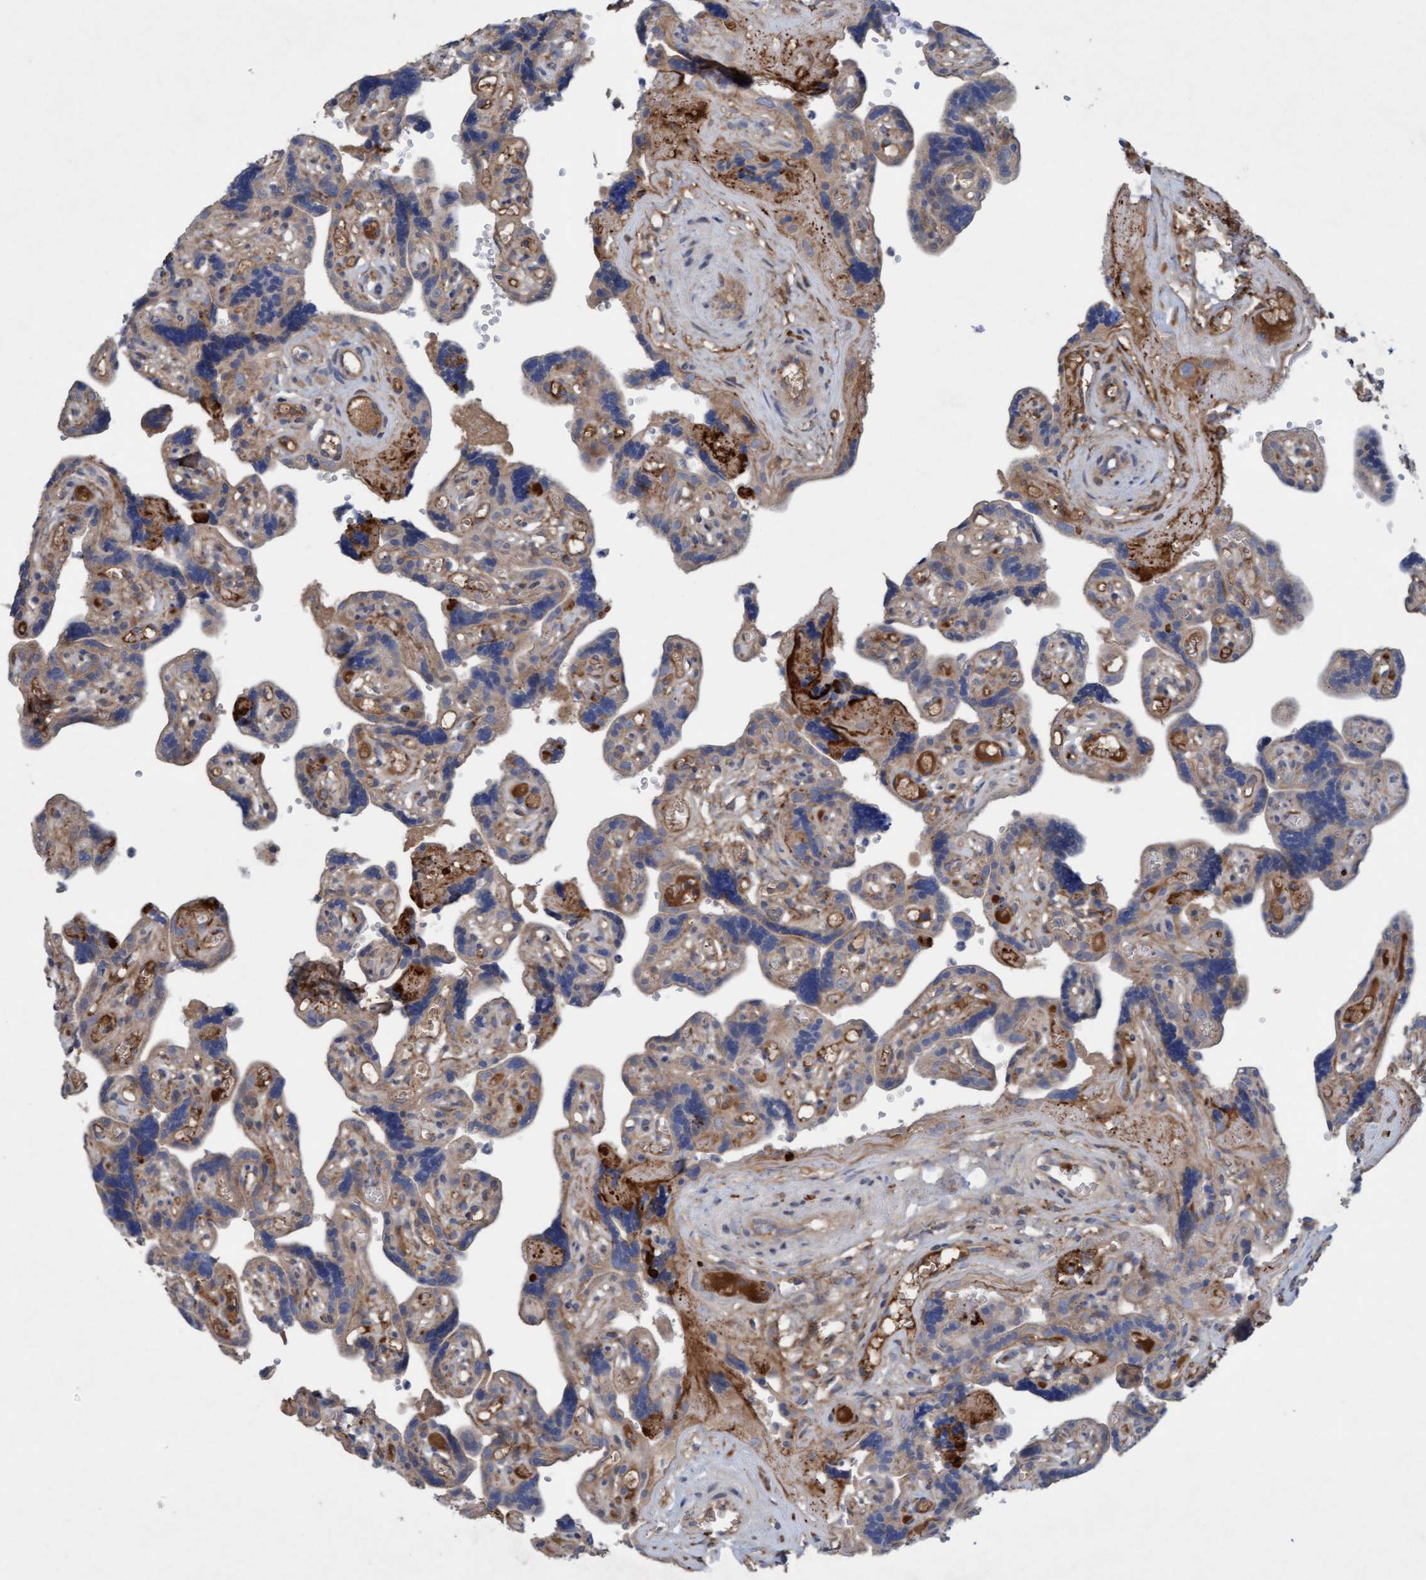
{"staining": {"intensity": "moderate", "quantity": ">75%", "location": "cytoplasmic/membranous"}, "tissue": "placenta", "cell_type": "Decidual cells", "image_type": "normal", "snomed": [{"axis": "morphology", "description": "Normal tissue, NOS"}, {"axis": "topography", "description": "Placenta"}], "caption": "Placenta stained with immunohistochemistry displays moderate cytoplasmic/membranous positivity in approximately >75% of decidual cells. The staining is performed using DAB brown chromogen to label protein expression. The nuclei are counter-stained blue using hematoxylin.", "gene": "DDHD2", "patient": {"sex": "female", "age": 30}}